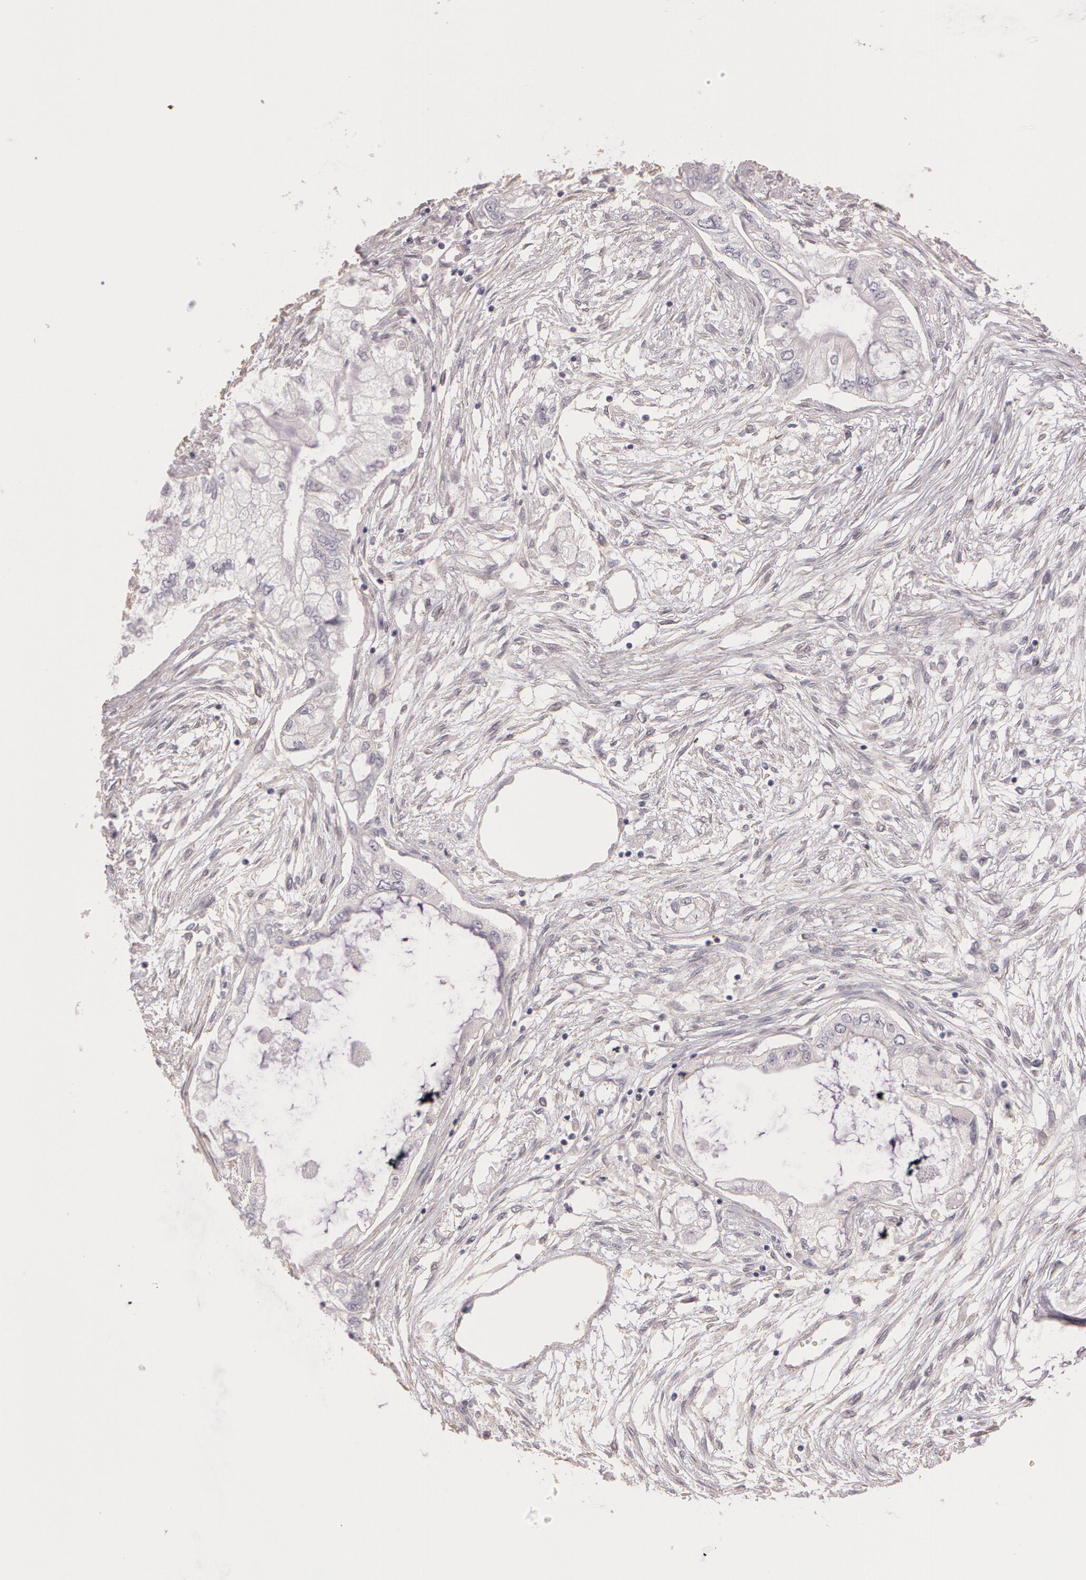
{"staining": {"intensity": "negative", "quantity": "none", "location": "none"}, "tissue": "pancreatic cancer", "cell_type": "Tumor cells", "image_type": "cancer", "snomed": [{"axis": "morphology", "description": "Adenocarcinoma, NOS"}, {"axis": "topography", "description": "Pancreas"}], "caption": "High magnification brightfield microscopy of adenocarcinoma (pancreatic) stained with DAB (3,3'-diaminobenzidine) (brown) and counterstained with hematoxylin (blue): tumor cells show no significant staining.", "gene": "G2E3", "patient": {"sex": "male", "age": 79}}